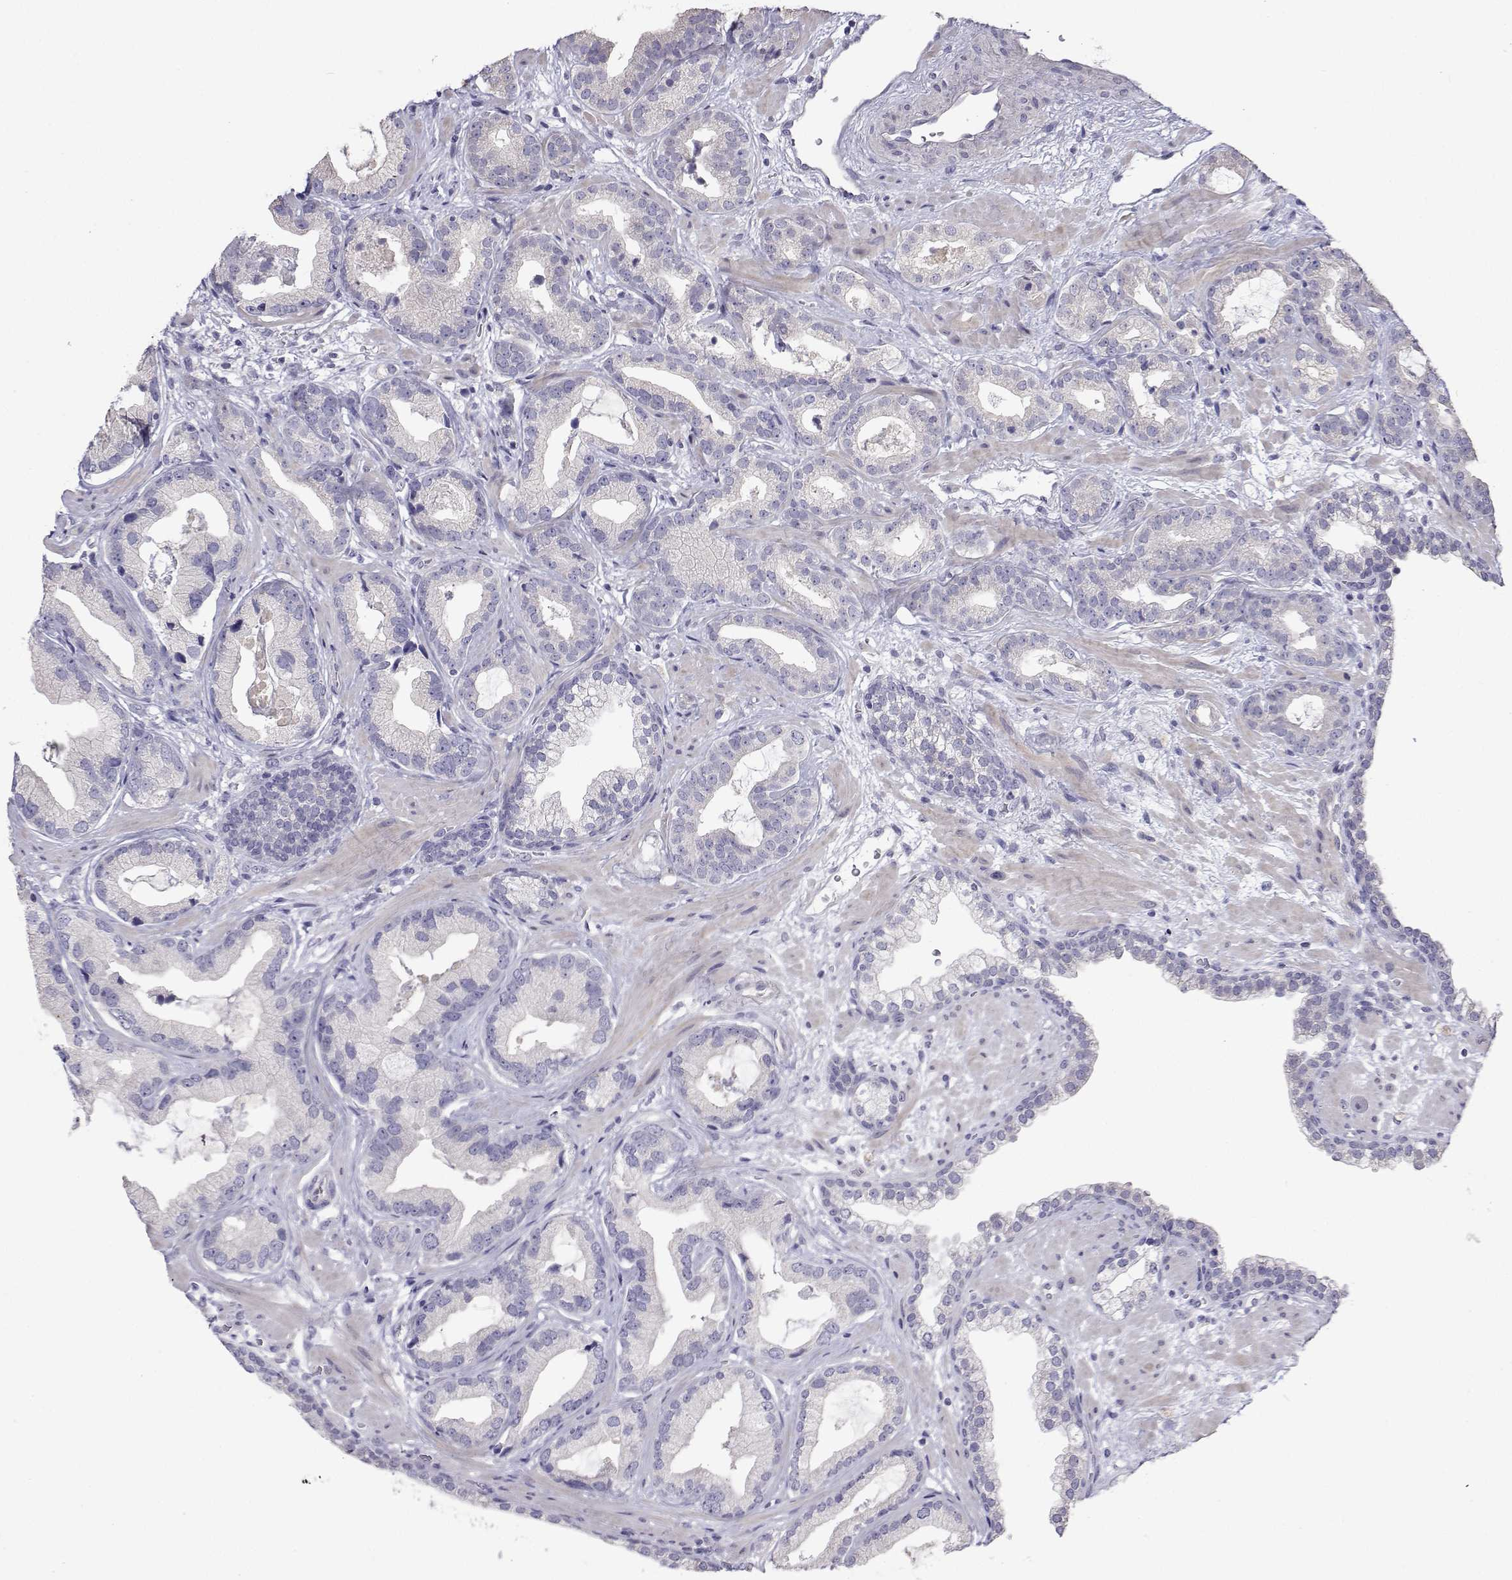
{"staining": {"intensity": "negative", "quantity": "none", "location": "none"}, "tissue": "prostate cancer", "cell_type": "Tumor cells", "image_type": "cancer", "snomed": [{"axis": "morphology", "description": "Adenocarcinoma, Low grade"}, {"axis": "topography", "description": "Prostate"}], "caption": "This is an IHC histopathology image of prostate cancer (adenocarcinoma (low-grade)). There is no expression in tumor cells.", "gene": "ANKRD65", "patient": {"sex": "male", "age": 62}}